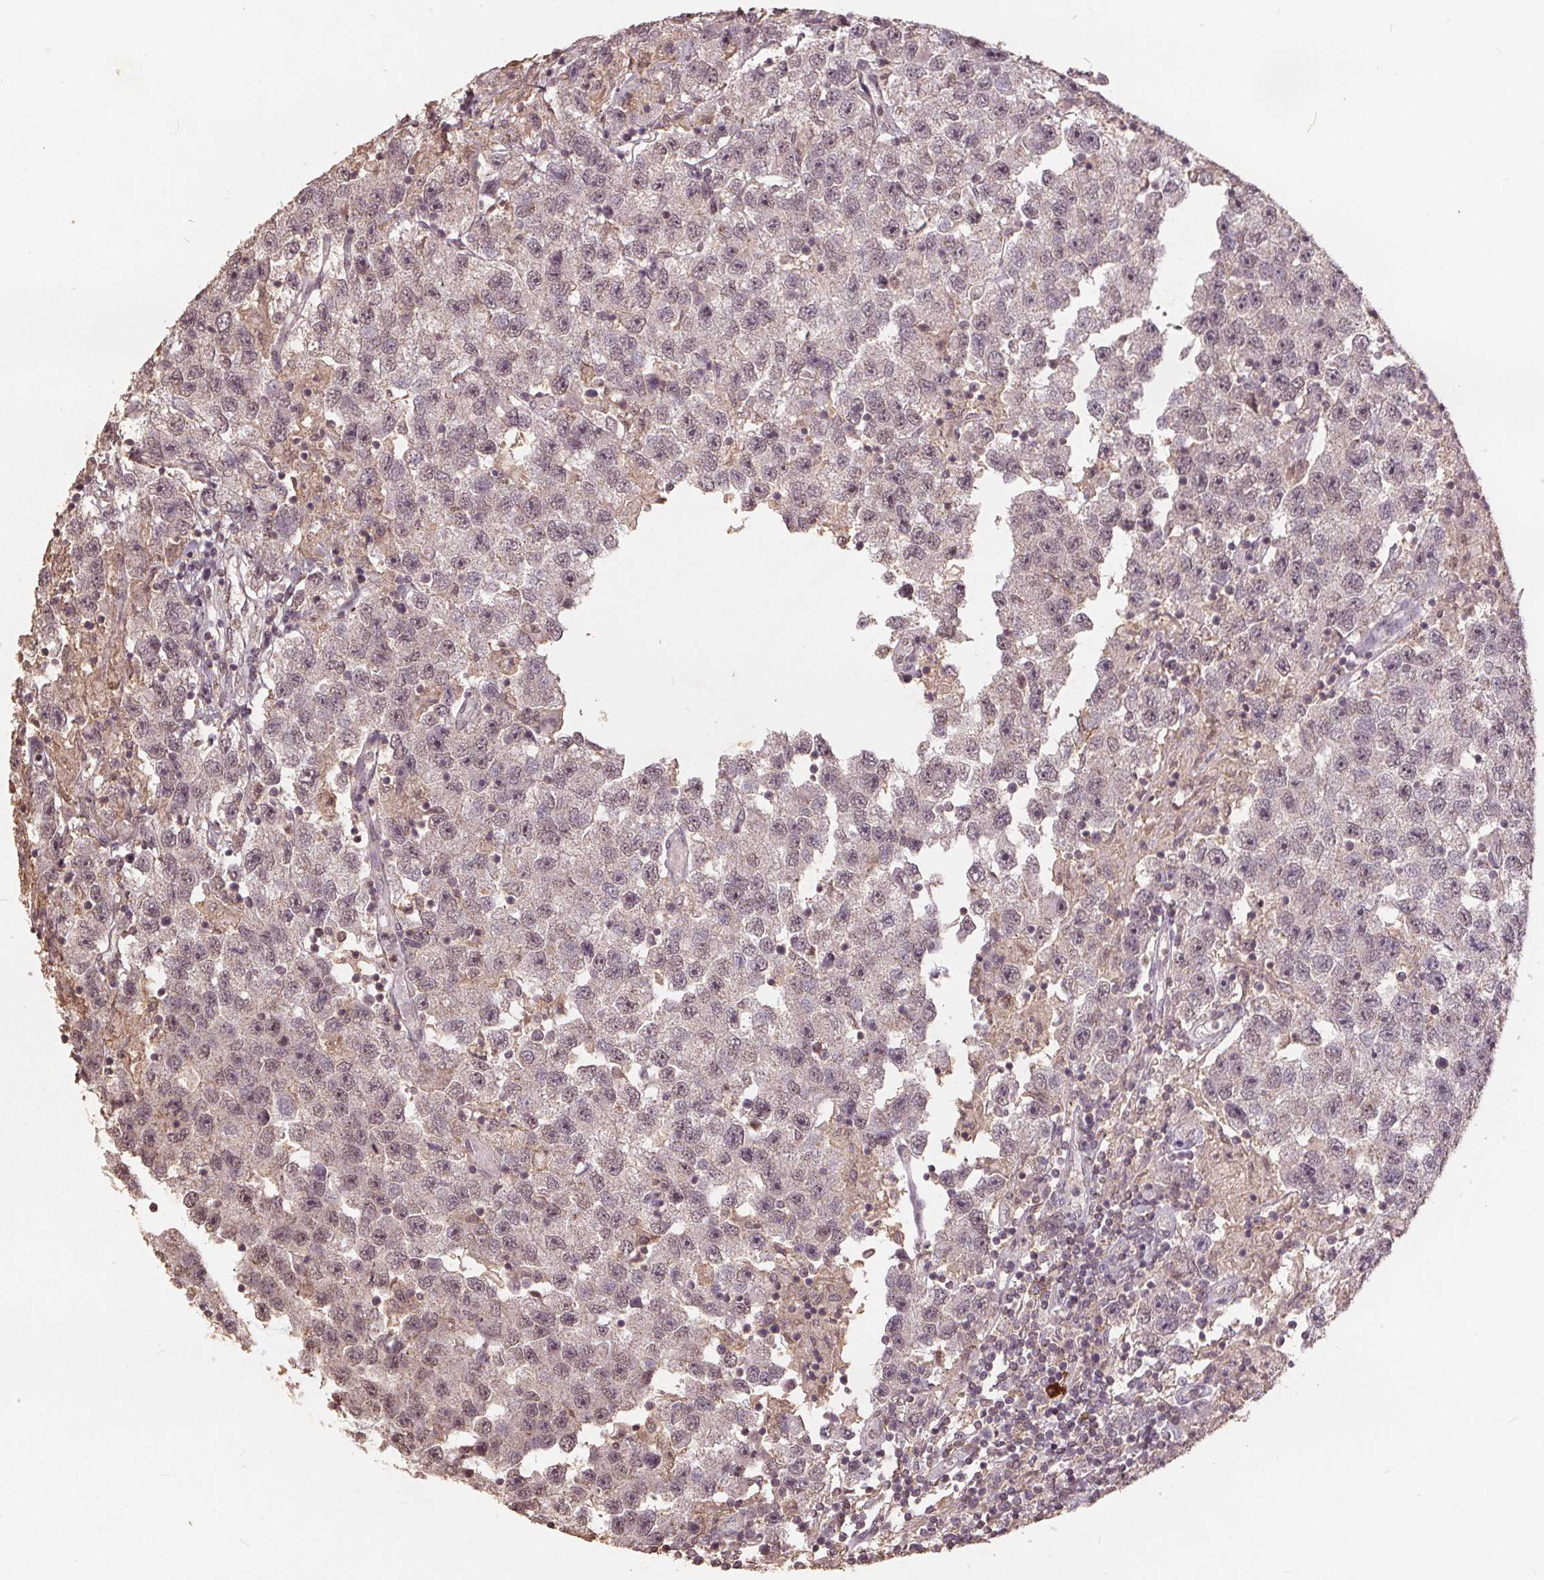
{"staining": {"intensity": "negative", "quantity": "none", "location": "none"}, "tissue": "testis cancer", "cell_type": "Tumor cells", "image_type": "cancer", "snomed": [{"axis": "morphology", "description": "Seminoma, NOS"}, {"axis": "topography", "description": "Testis"}], "caption": "This is an immunohistochemistry photomicrograph of testis seminoma. There is no expression in tumor cells.", "gene": "DSG3", "patient": {"sex": "male", "age": 26}}